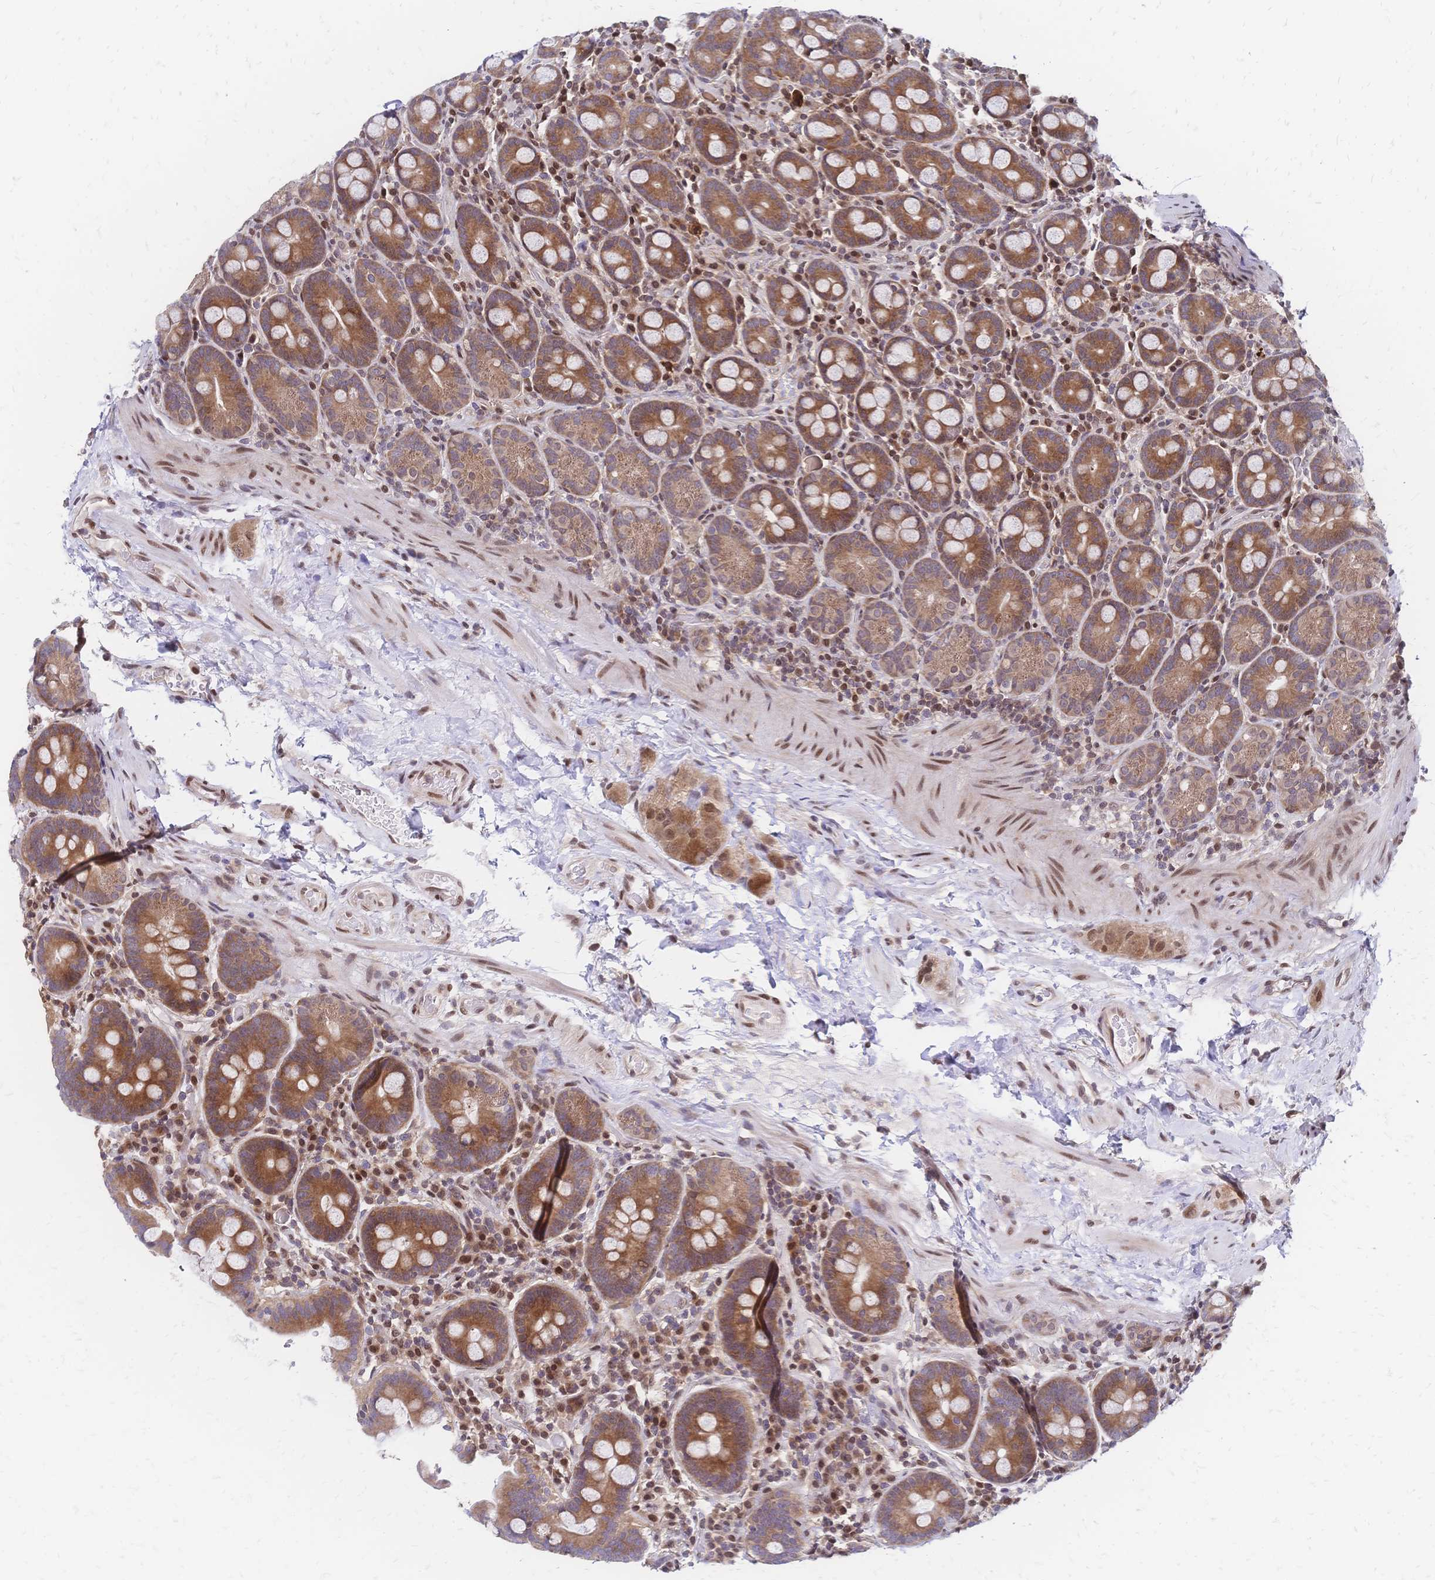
{"staining": {"intensity": "moderate", "quantity": ">75%", "location": "cytoplasmic/membranous"}, "tissue": "small intestine", "cell_type": "Glandular cells", "image_type": "normal", "snomed": [{"axis": "morphology", "description": "Normal tissue, NOS"}, {"axis": "topography", "description": "Small intestine"}], "caption": "Moderate cytoplasmic/membranous protein positivity is seen in approximately >75% of glandular cells in small intestine. The staining was performed using DAB (3,3'-diaminobenzidine), with brown indicating positive protein expression. Nuclei are stained blue with hematoxylin.", "gene": "CBX7", "patient": {"sex": "male", "age": 26}}